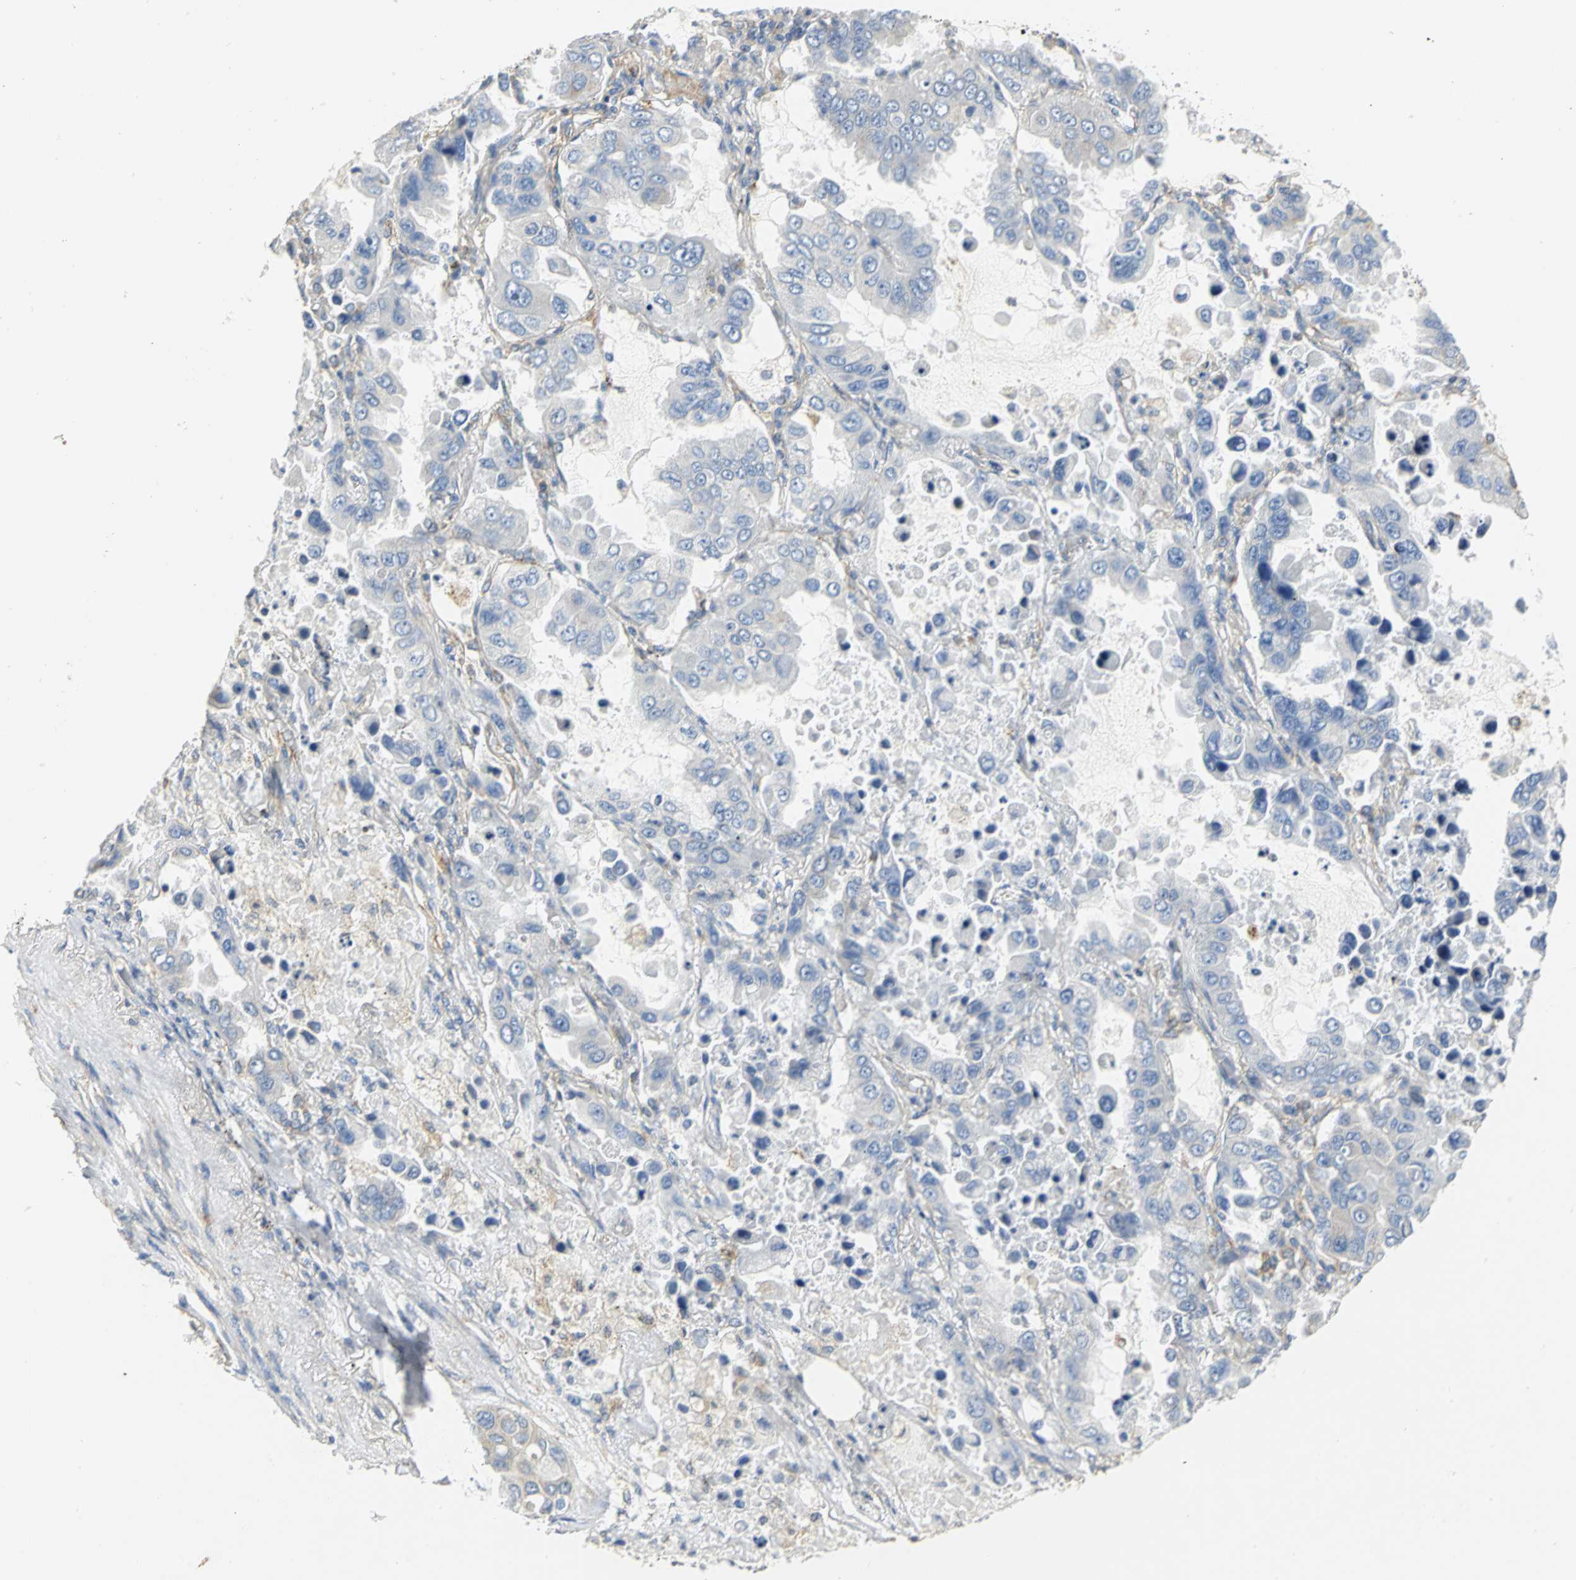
{"staining": {"intensity": "weak", "quantity": "25%-75%", "location": "cytoplasmic/membranous"}, "tissue": "lung cancer", "cell_type": "Tumor cells", "image_type": "cancer", "snomed": [{"axis": "morphology", "description": "Adenocarcinoma, NOS"}, {"axis": "topography", "description": "Lung"}], "caption": "A high-resolution image shows immunohistochemistry (IHC) staining of lung cancer (adenocarcinoma), which displays weak cytoplasmic/membranous staining in about 25%-75% of tumor cells. Nuclei are stained in blue.", "gene": "GNRH2", "patient": {"sex": "male", "age": 64}}